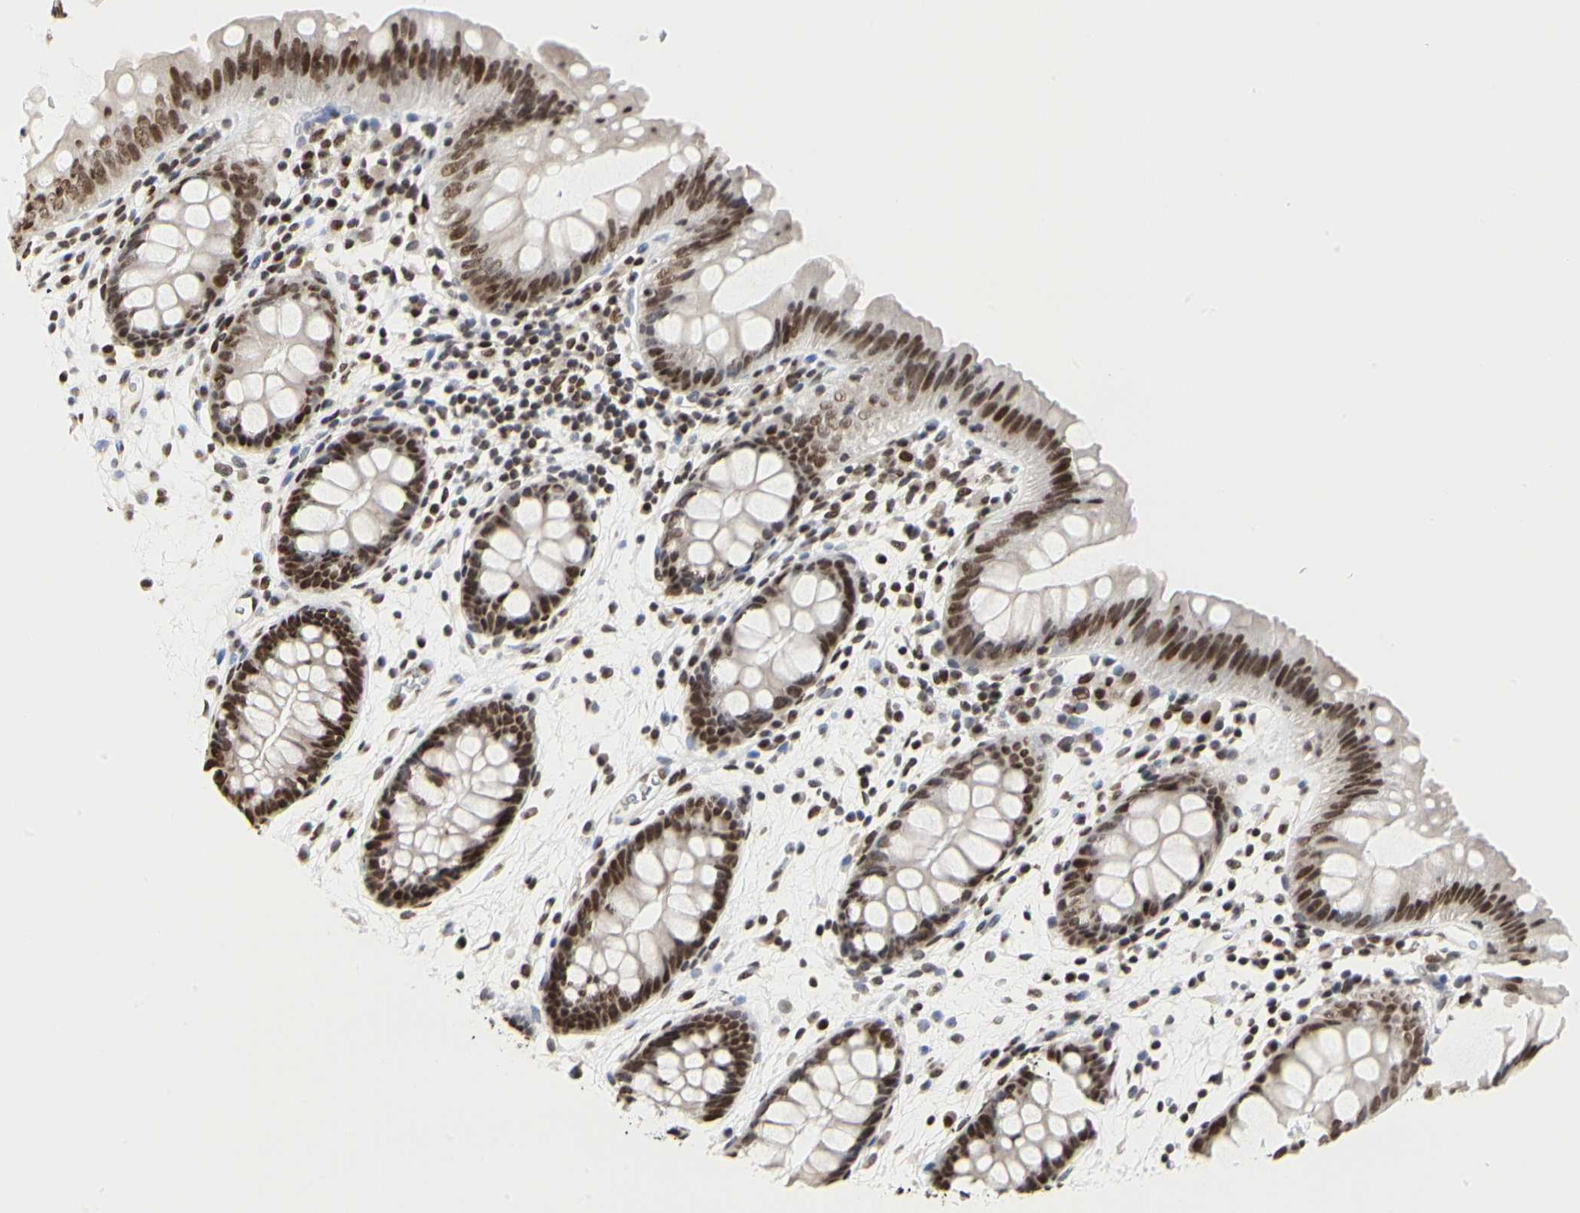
{"staining": {"intensity": "moderate", "quantity": "<25%", "location": "nuclear"}, "tissue": "colon", "cell_type": "Endothelial cells", "image_type": "normal", "snomed": [{"axis": "morphology", "description": "Normal tissue, NOS"}, {"axis": "topography", "description": "Smooth muscle"}, {"axis": "topography", "description": "Colon"}], "caption": "Moderate nuclear positivity is seen in about <25% of endothelial cells in unremarkable colon.", "gene": "PRMT3", "patient": {"sex": "male", "age": 67}}